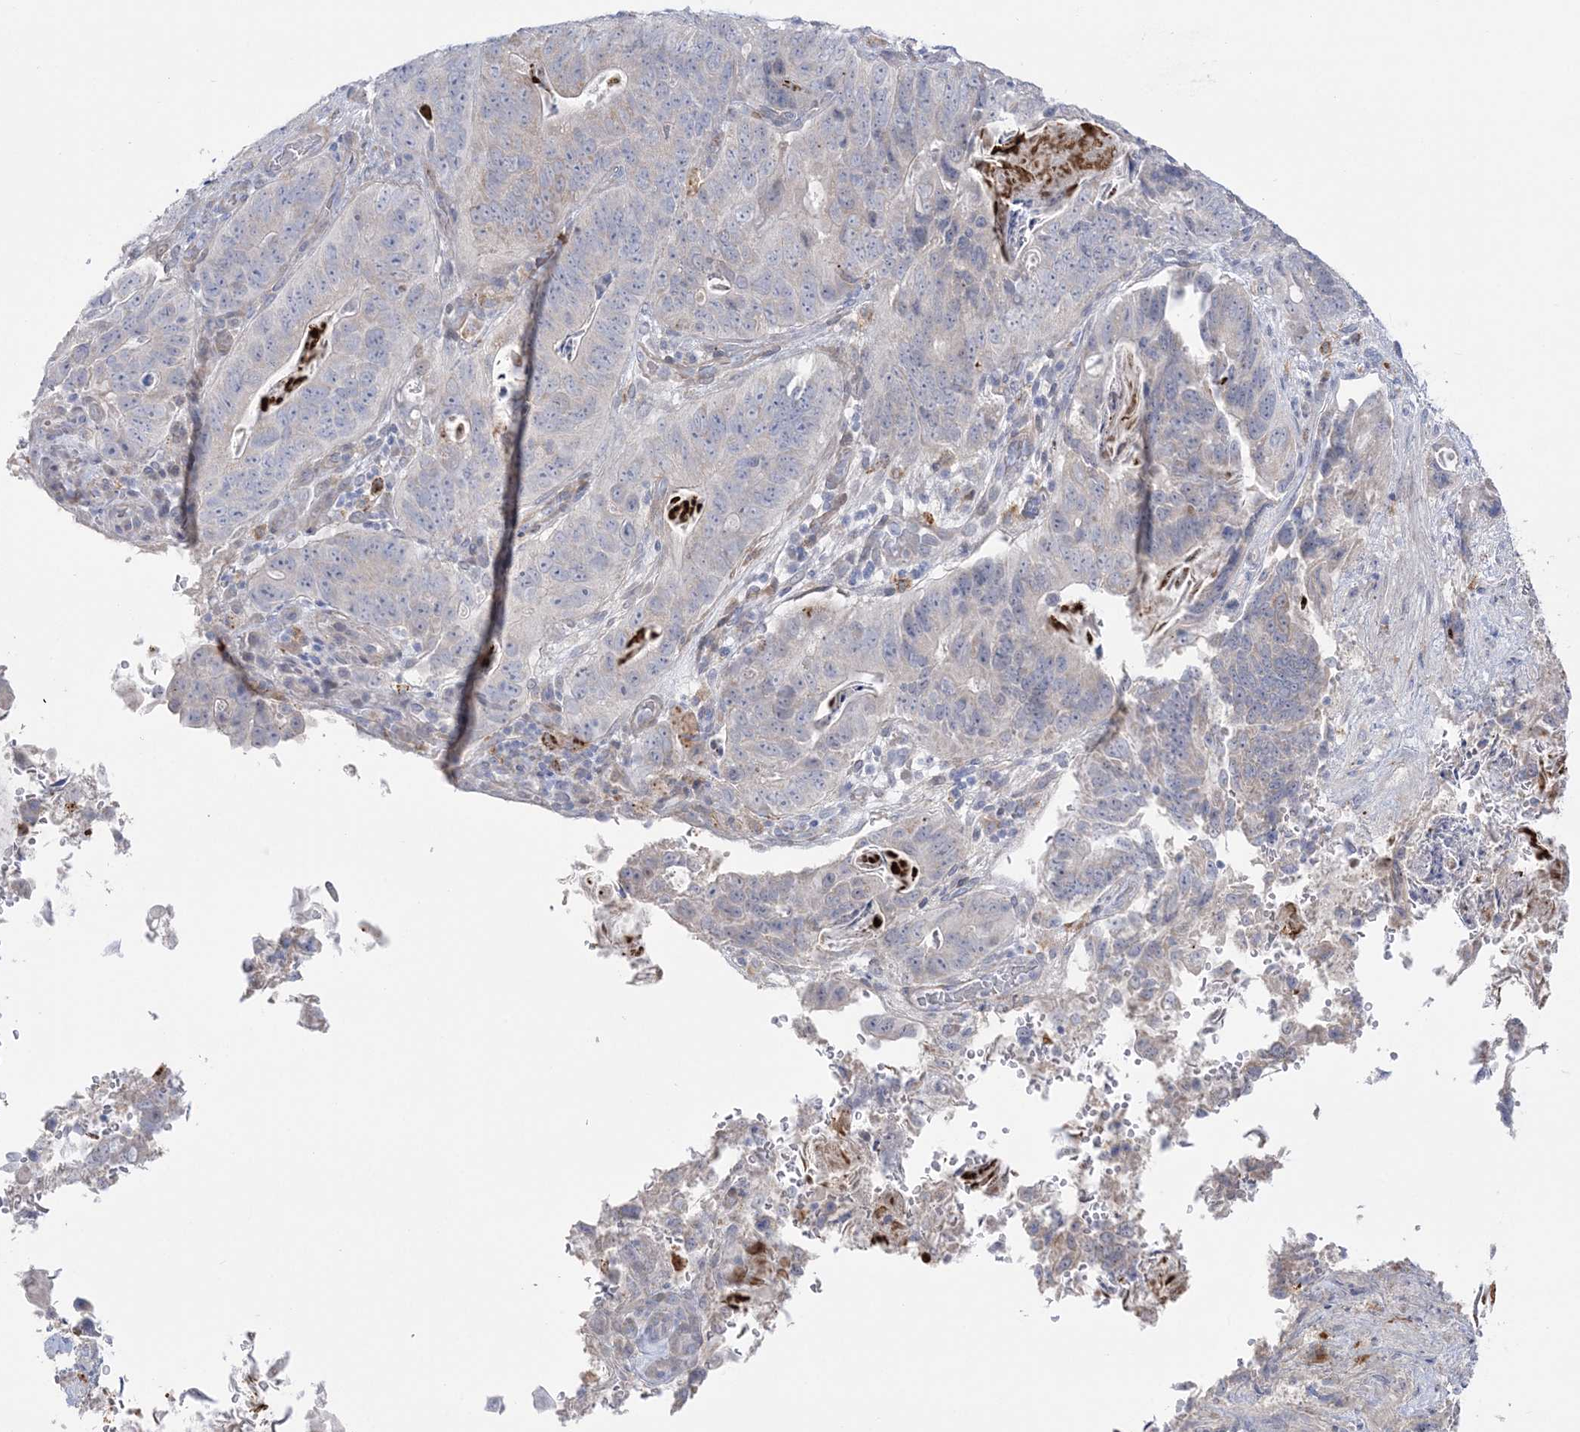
{"staining": {"intensity": "negative", "quantity": "none", "location": "none"}, "tissue": "stomach cancer", "cell_type": "Tumor cells", "image_type": "cancer", "snomed": [{"axis": "morphology", "description": "Normal tissue, NOS"}, {"axis": "morphology", "description": "Adenocarcinoma, NOS"}, {"axis": "topography", "description": "Stomach"}], "caption": "Image shows no significant protein expression in tumor cells of stomach adenocarcinoma. (Brightfield microscopy of DAB IHC at high magnification).", "gene": "HAAO", "patient": {"sex": "female", "age": 89}}